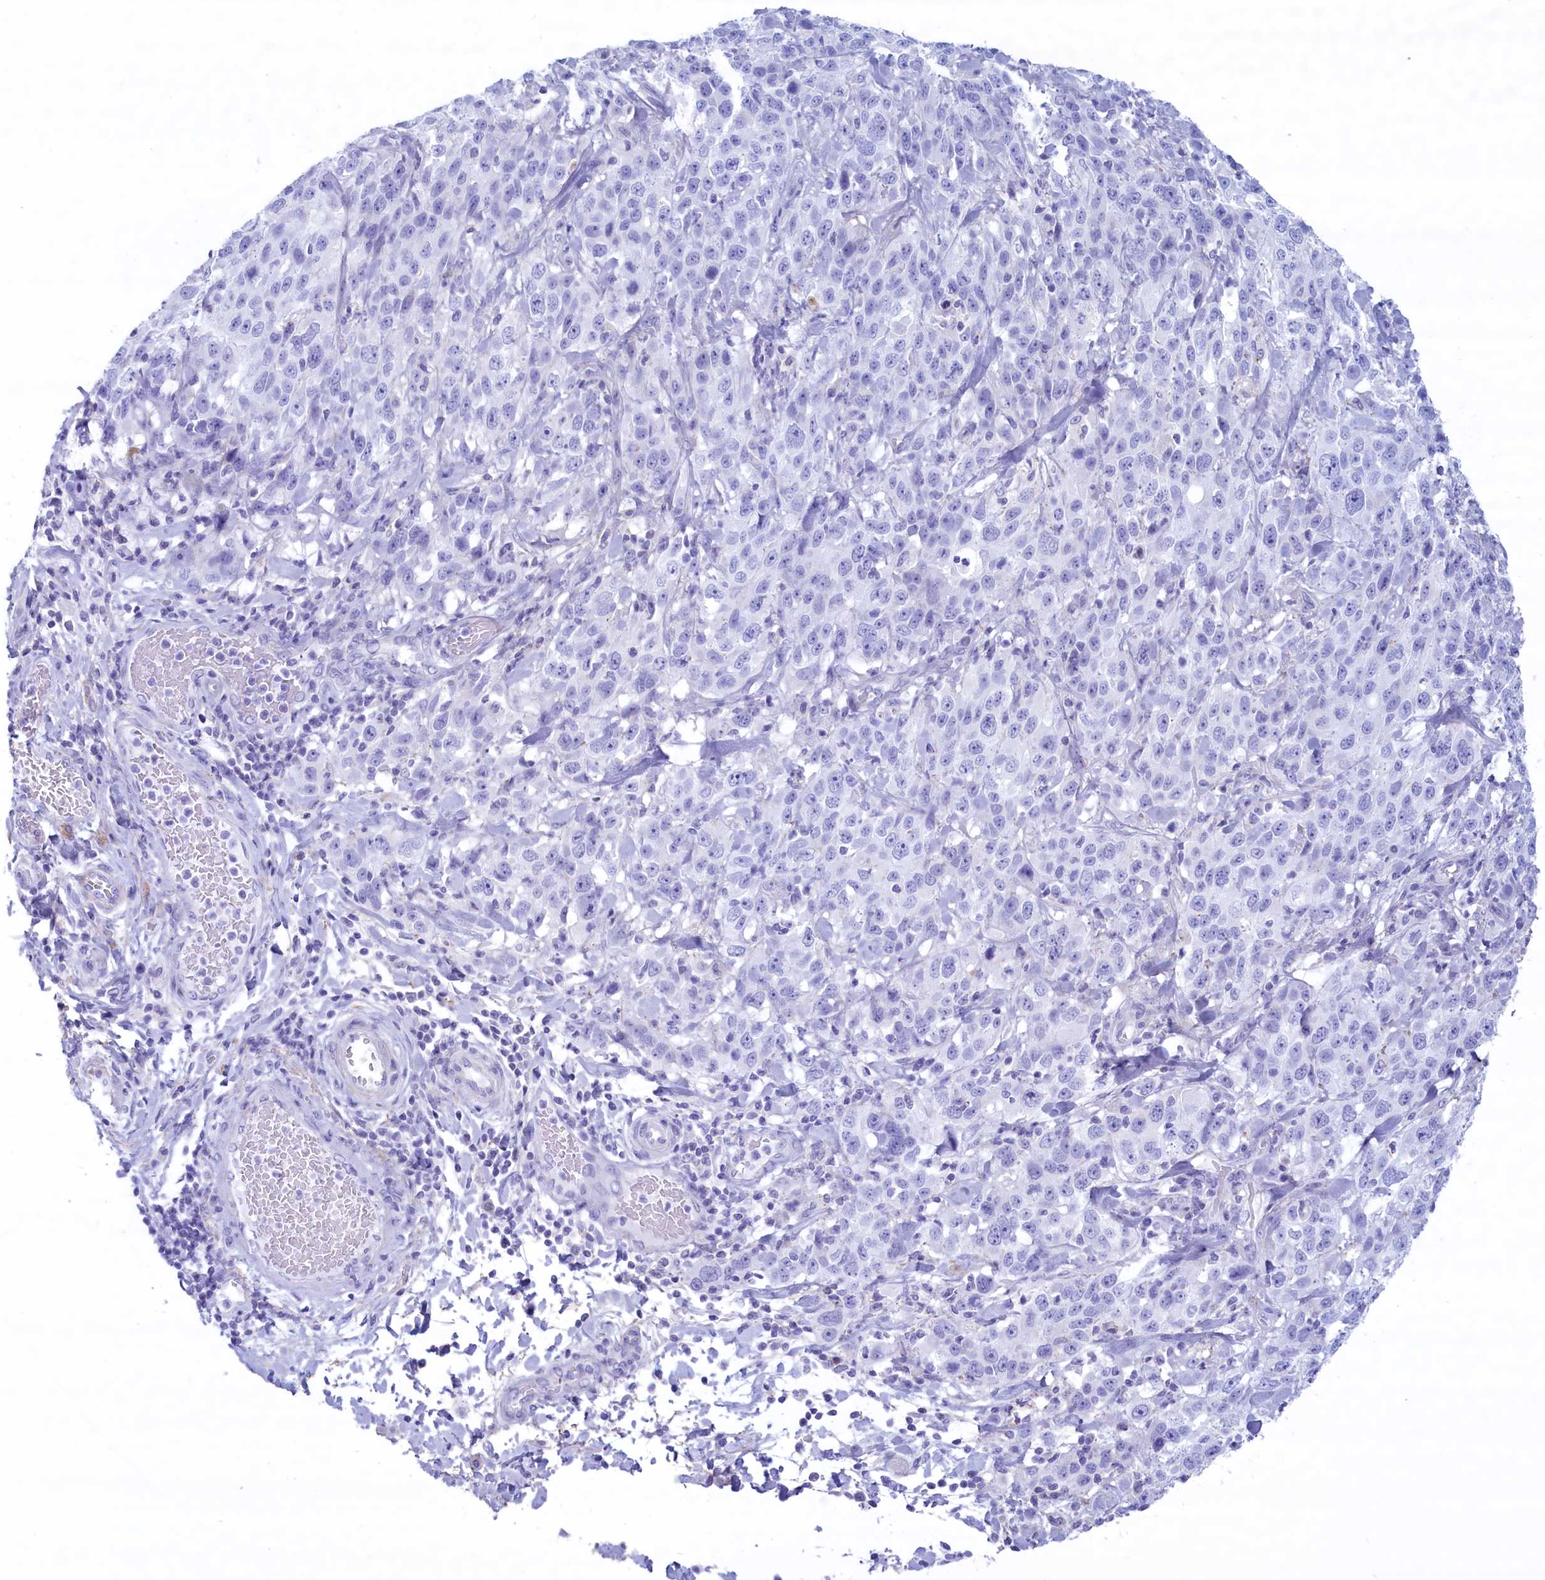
{"staining": {"intensity": "negative", "quantity": "none", "location": "none"}, "tissue": "stomach cancer", "cell_type": "Tumor cells", "image_type": "cancer", "snomed": [{"axis": "morphology", "description": "Normal tissue, NOS"}, {"axis": "morphology", "description": "Adenocarcinoma, NOS"}, {"axis": "topography", "description": "Lymph node"}, {"axis": "topography", "description": "Stomach"}], "caption": "Human stomach cancer stained for a protein using immunohistochemistry (IHC) reveals no positivity in tumor cells.", "gene": "MPV17L2", "patient": {"sex": "male", "age": 48}}